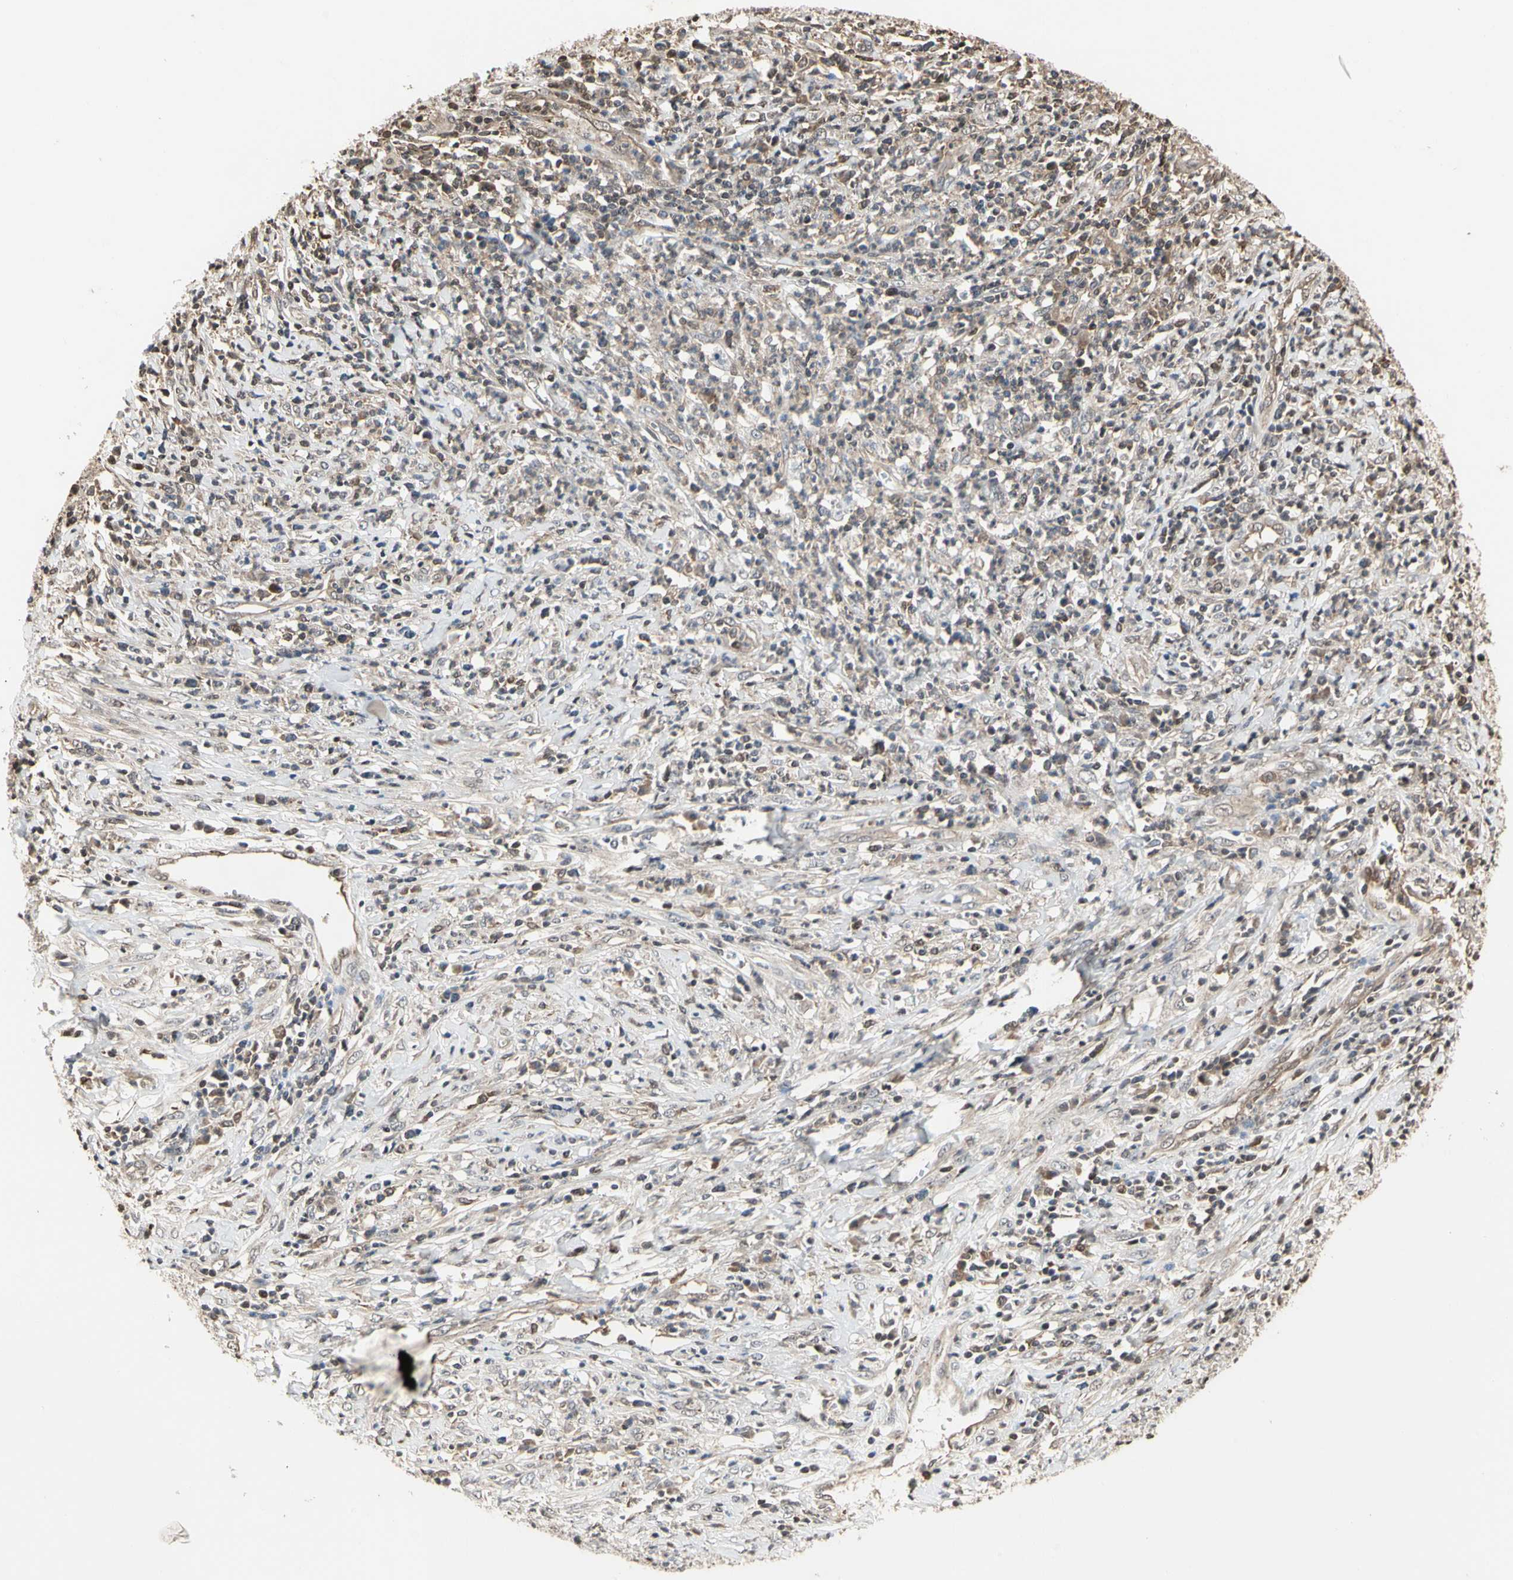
{"staining": {"intensity": "weak", "quantity": ">75%", "location": "cytoplasmic/membranous"}, "tissue": "cervical cancer", "cell_type": "Tumor cells", "image_type": "cancer", "snomed": [{"axis": "morphology", "description": "Squamous cell carcinoma, NOS"}, {"axis": "topography", "description": "Cervix"}], "caption": "IHC (DAB (3,3'-diaminobenzidine)) staining of human squamous cell carcinoma (cervical) demonstrates weak cytoplasmic/membranous protein staining in approximately >75% of tumor cells. The protein is shown in brown color, while the nuclei are stained blue.", "gene": "DRG2", "patient": {"sex": "female", "age": 32}}